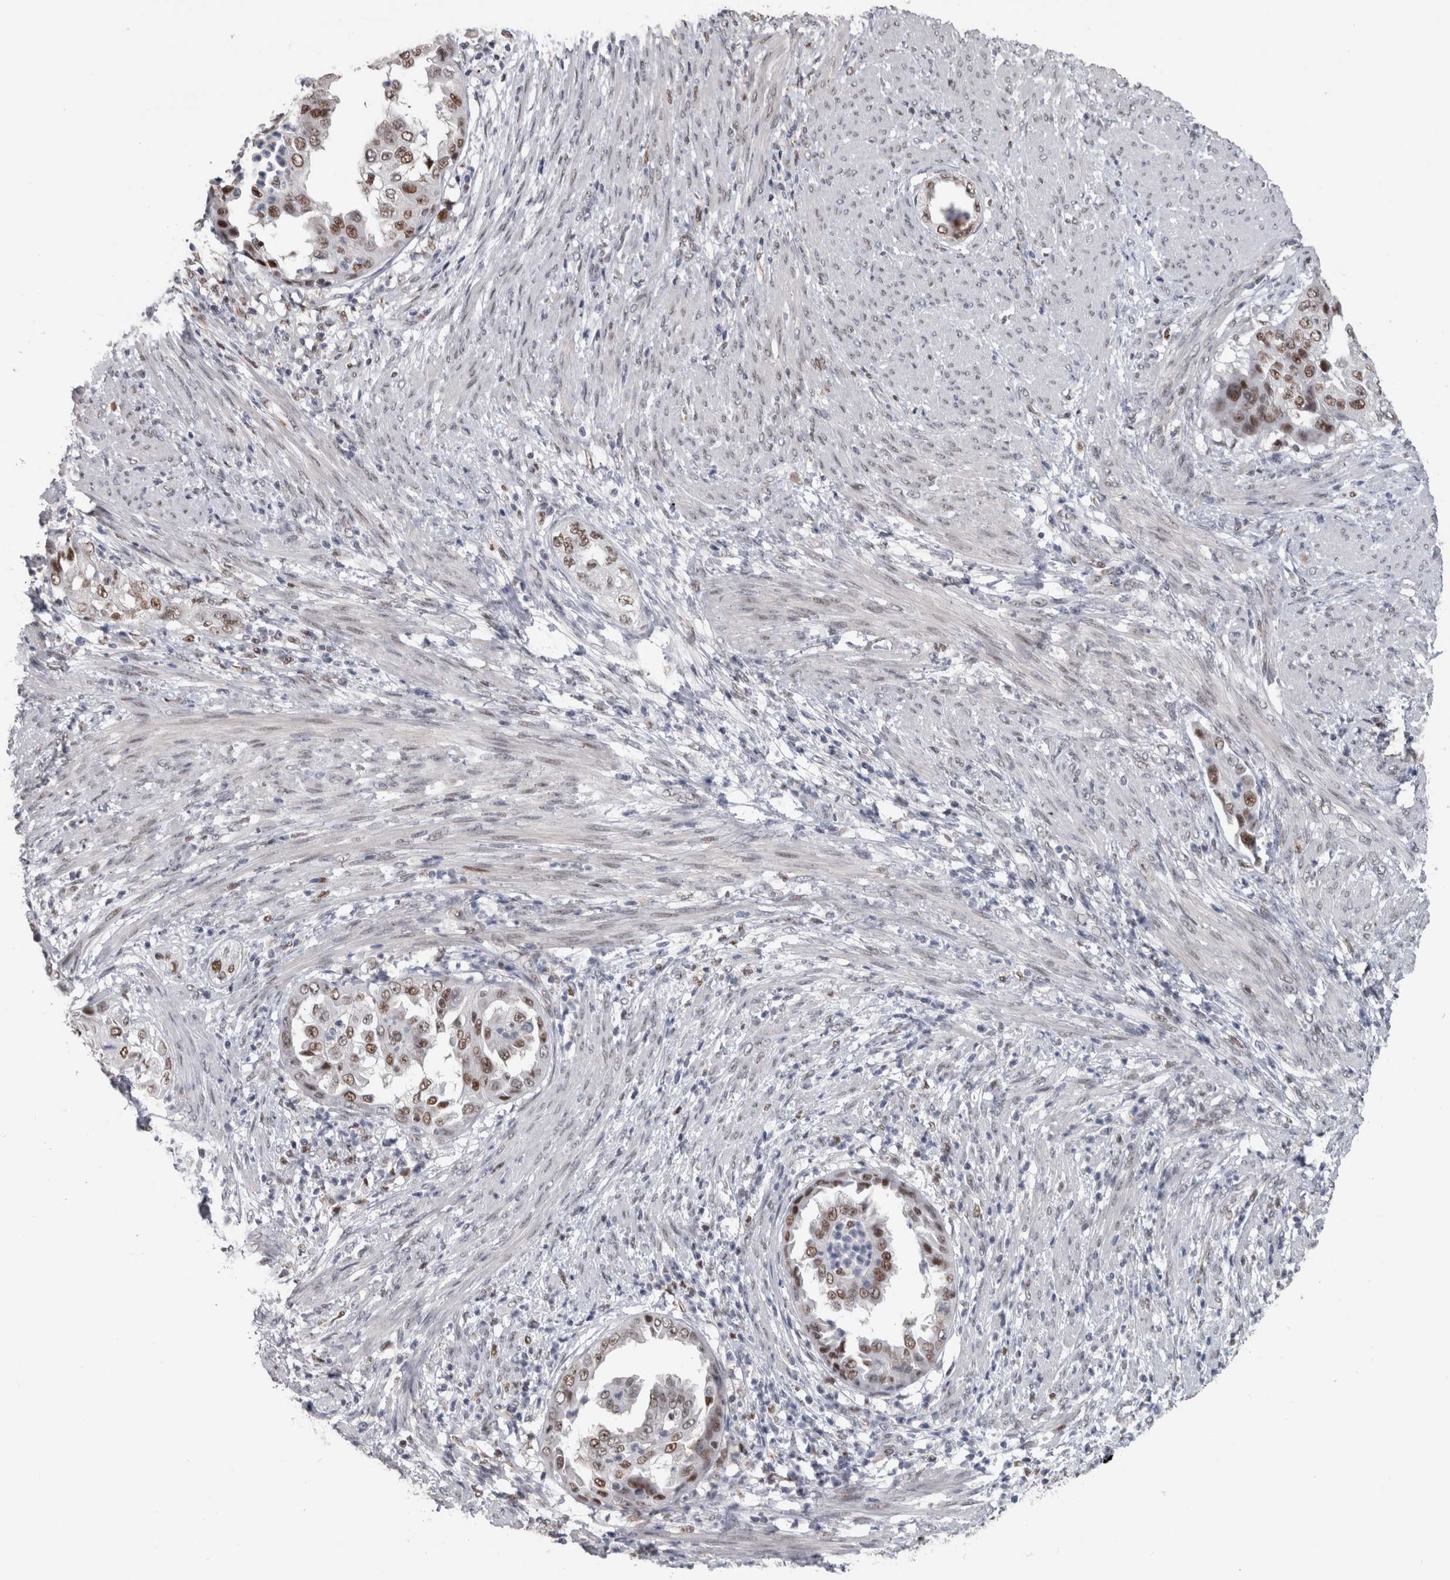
{"staining": {"intensity": "moderate", "quantity": "25%-75%", "location": "cytoplasmic/membranous,nuclear"}, "tissue": "endometrial cancer", "cell_type": "Tumor cells", "image_type": "cancer", "snomed": [{"axis": "morphology", "description": "Adenocarcinoma, NOS"}, {"axis": "topography", "description": "Endometrium"}], "caption": "Adenocarcinoma (endometrial) was stained to show a protein in brown. There is medium levels of moderate cytoplasmic/membranous and nuclear positivity in approximately 25%-75% of tumor cells.", "gene": "POLD2", "patient": {"sex": "female", "age": 85}}